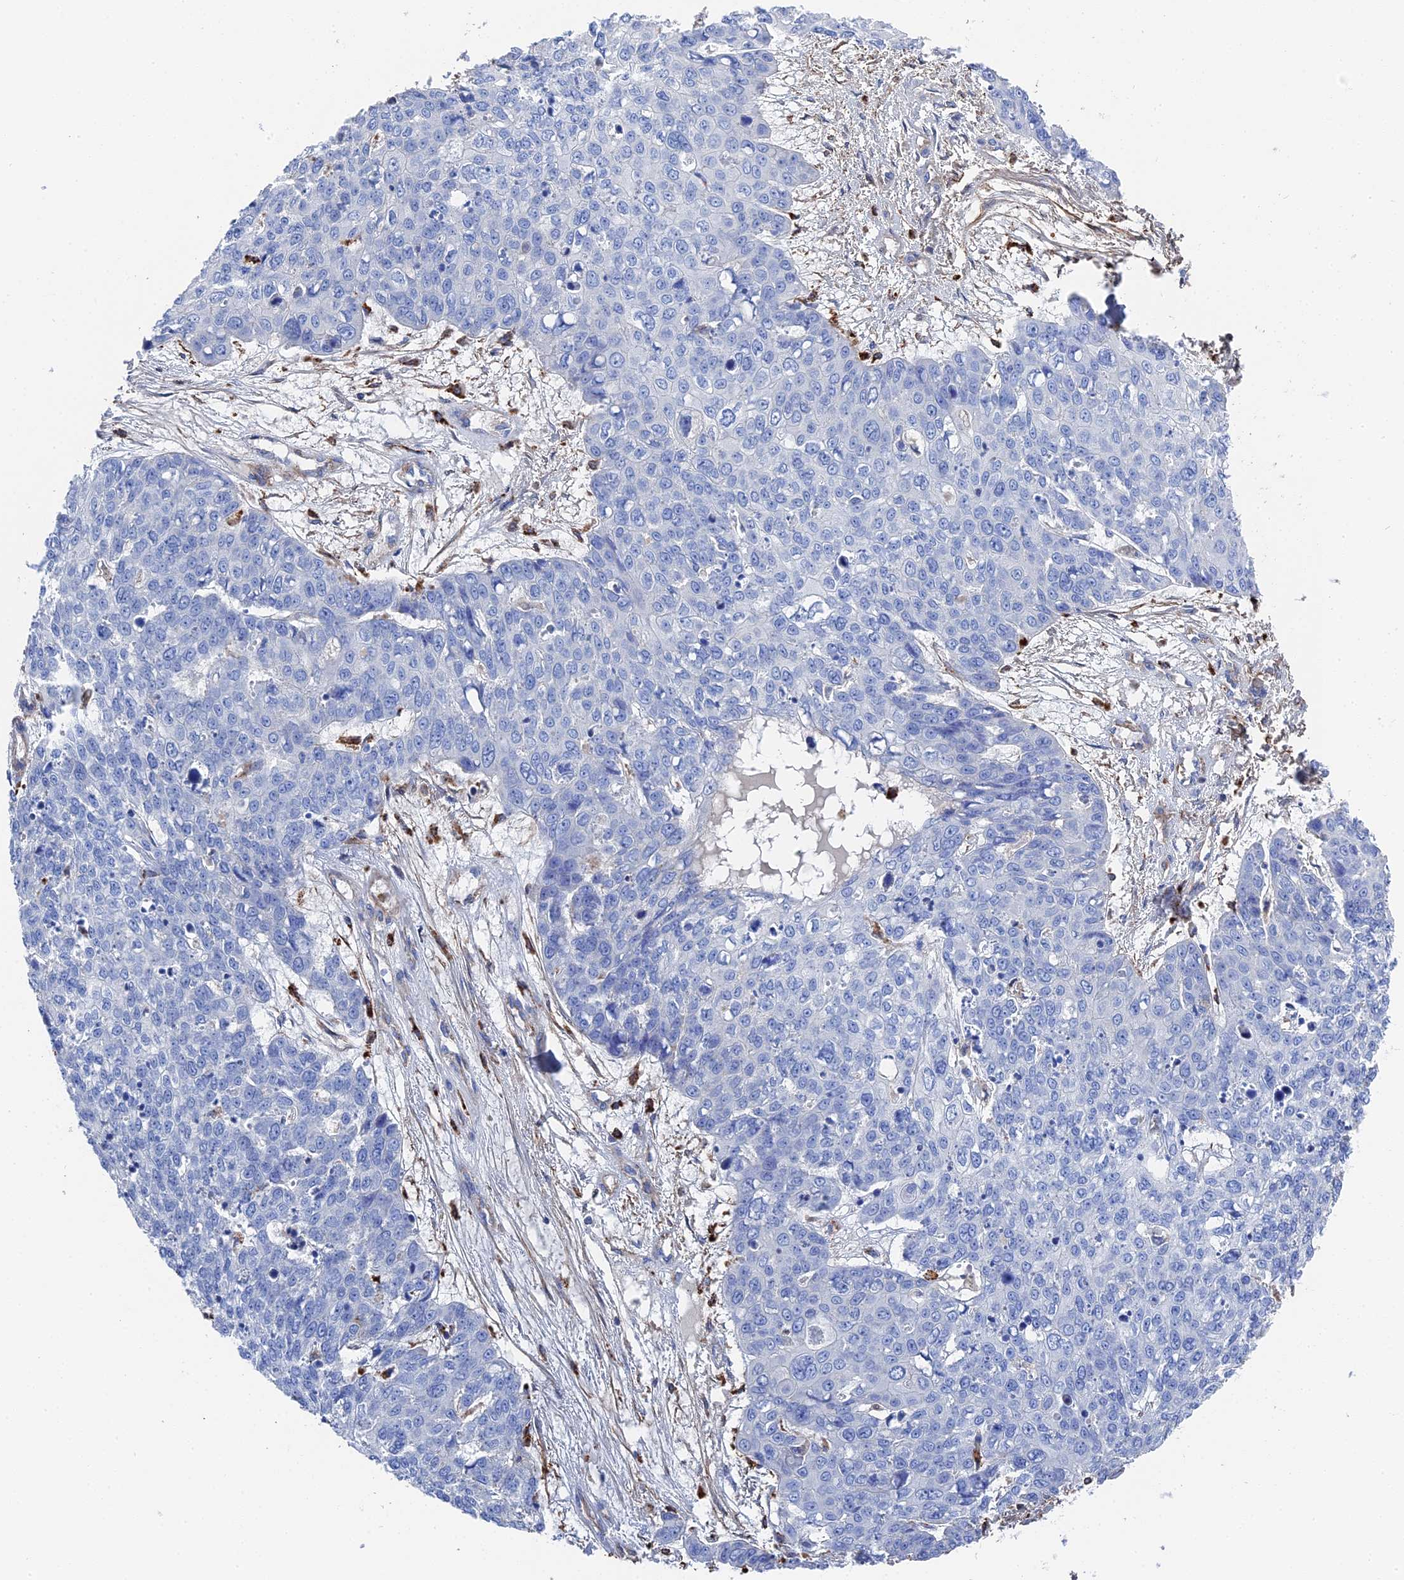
{"staining": {"intensity": "negative", "quantity": "none", "location": "none"}, "tissue": "skin cancer", "cell_type": "Tumor cells", "image_type": "cancer", "snomed": [{"axis": "morphology", "description": "Squamous cell carcinoma, NOS"}, {"axis": "topography", "description": "Skin"}], "caption": "A high-resolution micrograph shows IHC staining of skin cancer, which exhibits no significant staining in tumor cells.", "gene": "STRA6", "patient": {"sex": "male", "age": 71}}